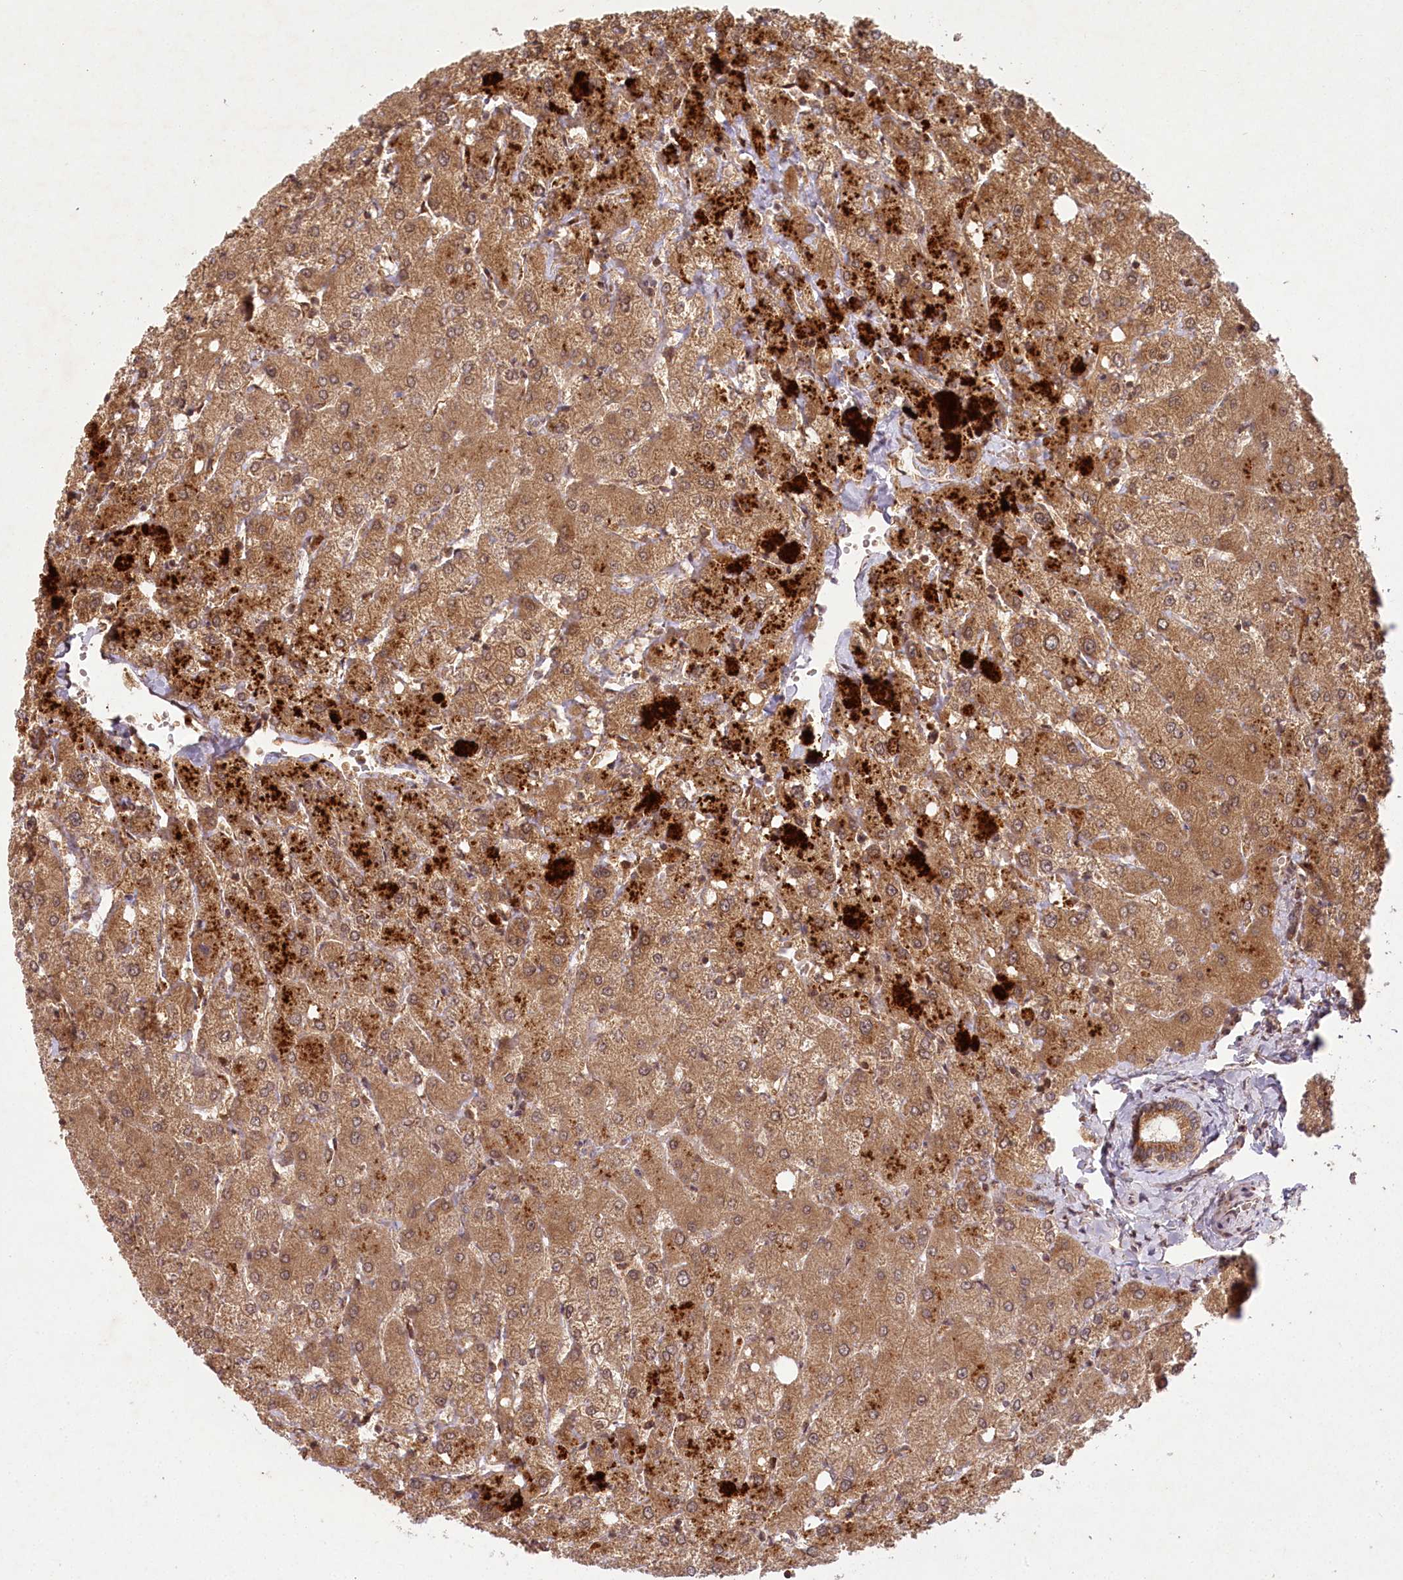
{"staining": {"intensity": "moderate", "quantity": ">75%", "location": "cytoplasmic/membranous"}, "tissue": "liver", "cell_type": "Cholangiocytes", "image_type": "normal", "snomed": [{"axis": "morphology", "description": "Normal tissue, NOS"}, {"axis": "topography", "description": "Liver"}], "caption": "Immunohistochemistry micrograph of unremarkable liver stained for a protein (brown), which demonstrates medium levels of moderate cytoplasmic/membranous positivity in about >75% of cholangiocytes.", "gene": "MICU1", "patient": {"sex": "female", "age": 54}}